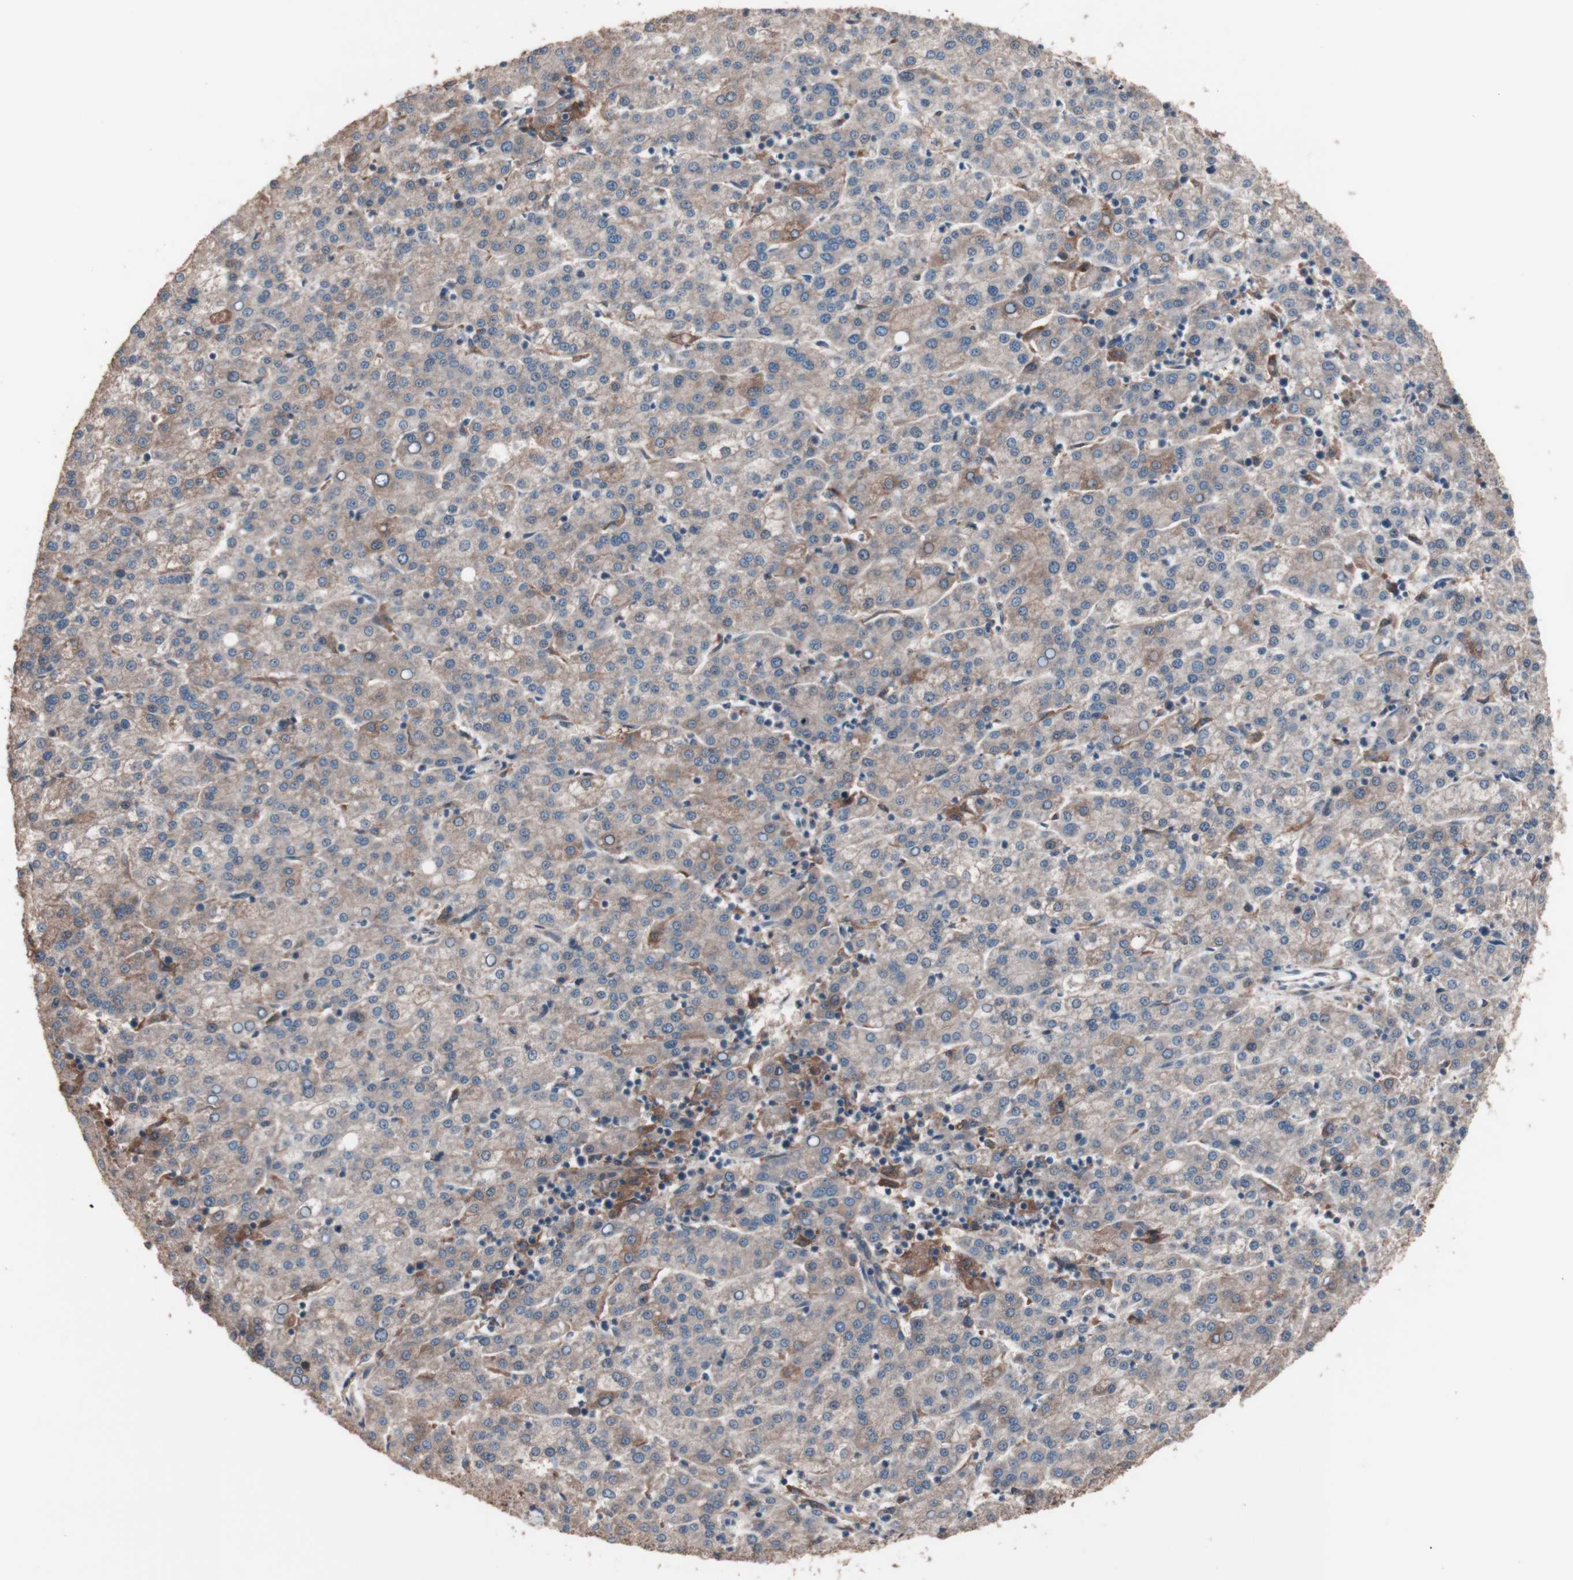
{"staining": {"intensity": "weak", "quantity": "<25%", "location": "cytoplasmic/membranous"}, "tissue": "liver cancer", "cell_type": "Tumor cells", "image_type": "cancer", "snomed": [{"axis": "morphology", "description": "Carcinoma, Hepatocellular, NOS"}, {"axis": "topography", "description": "Liver"}], "caption": "Tumor cells show no significant protein staining in liver hepatocellular carcinoma. (Stains: DAB immunohistochemistry (IHC) with hematoxylin counter stain, Microscopy: brightfield microscopy at high magnification).", "gene": "ATG7", "patient": {"sex": "female", "age": 58}}